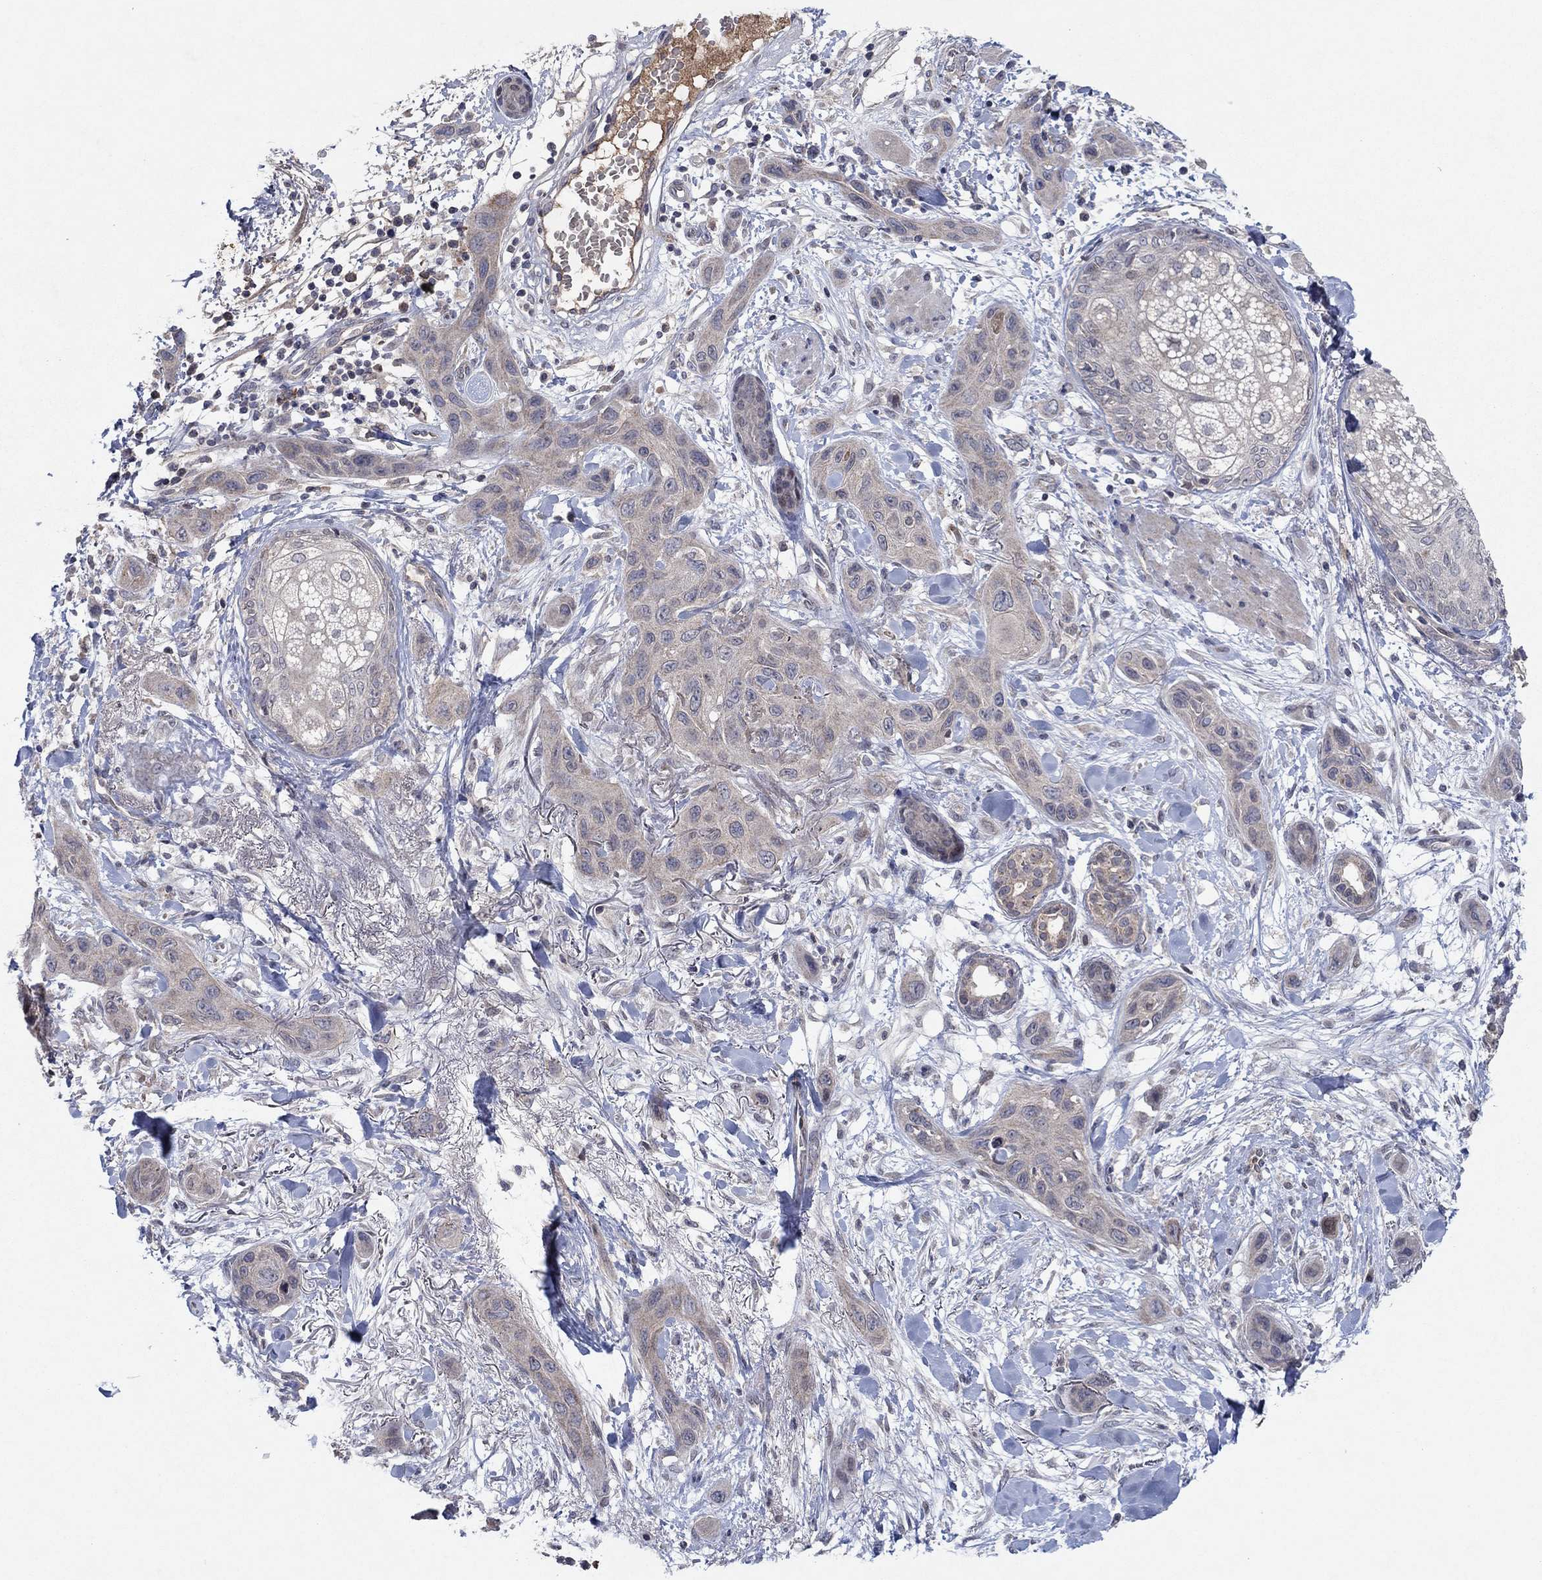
{"staining": {"intensity": "negative", "quantity": "none", "location": "none"}, "tissue": "skin cancer", "cell_type": "Tumor cells", "image_type": "cancer", "snomed": [{"axis": "morphology", "description": "Squamous cell carcinoma, NOS"}, {"axis": "topography", "description": "Skin"}], "caption": "This is an immunohistochemistry (IHC) micrograph of human skin cancer (squamous cell carcinoma). There is no positivity in tumor cells.", "gene": "IL4", "patient": {"sex": "male", "age": 78}}